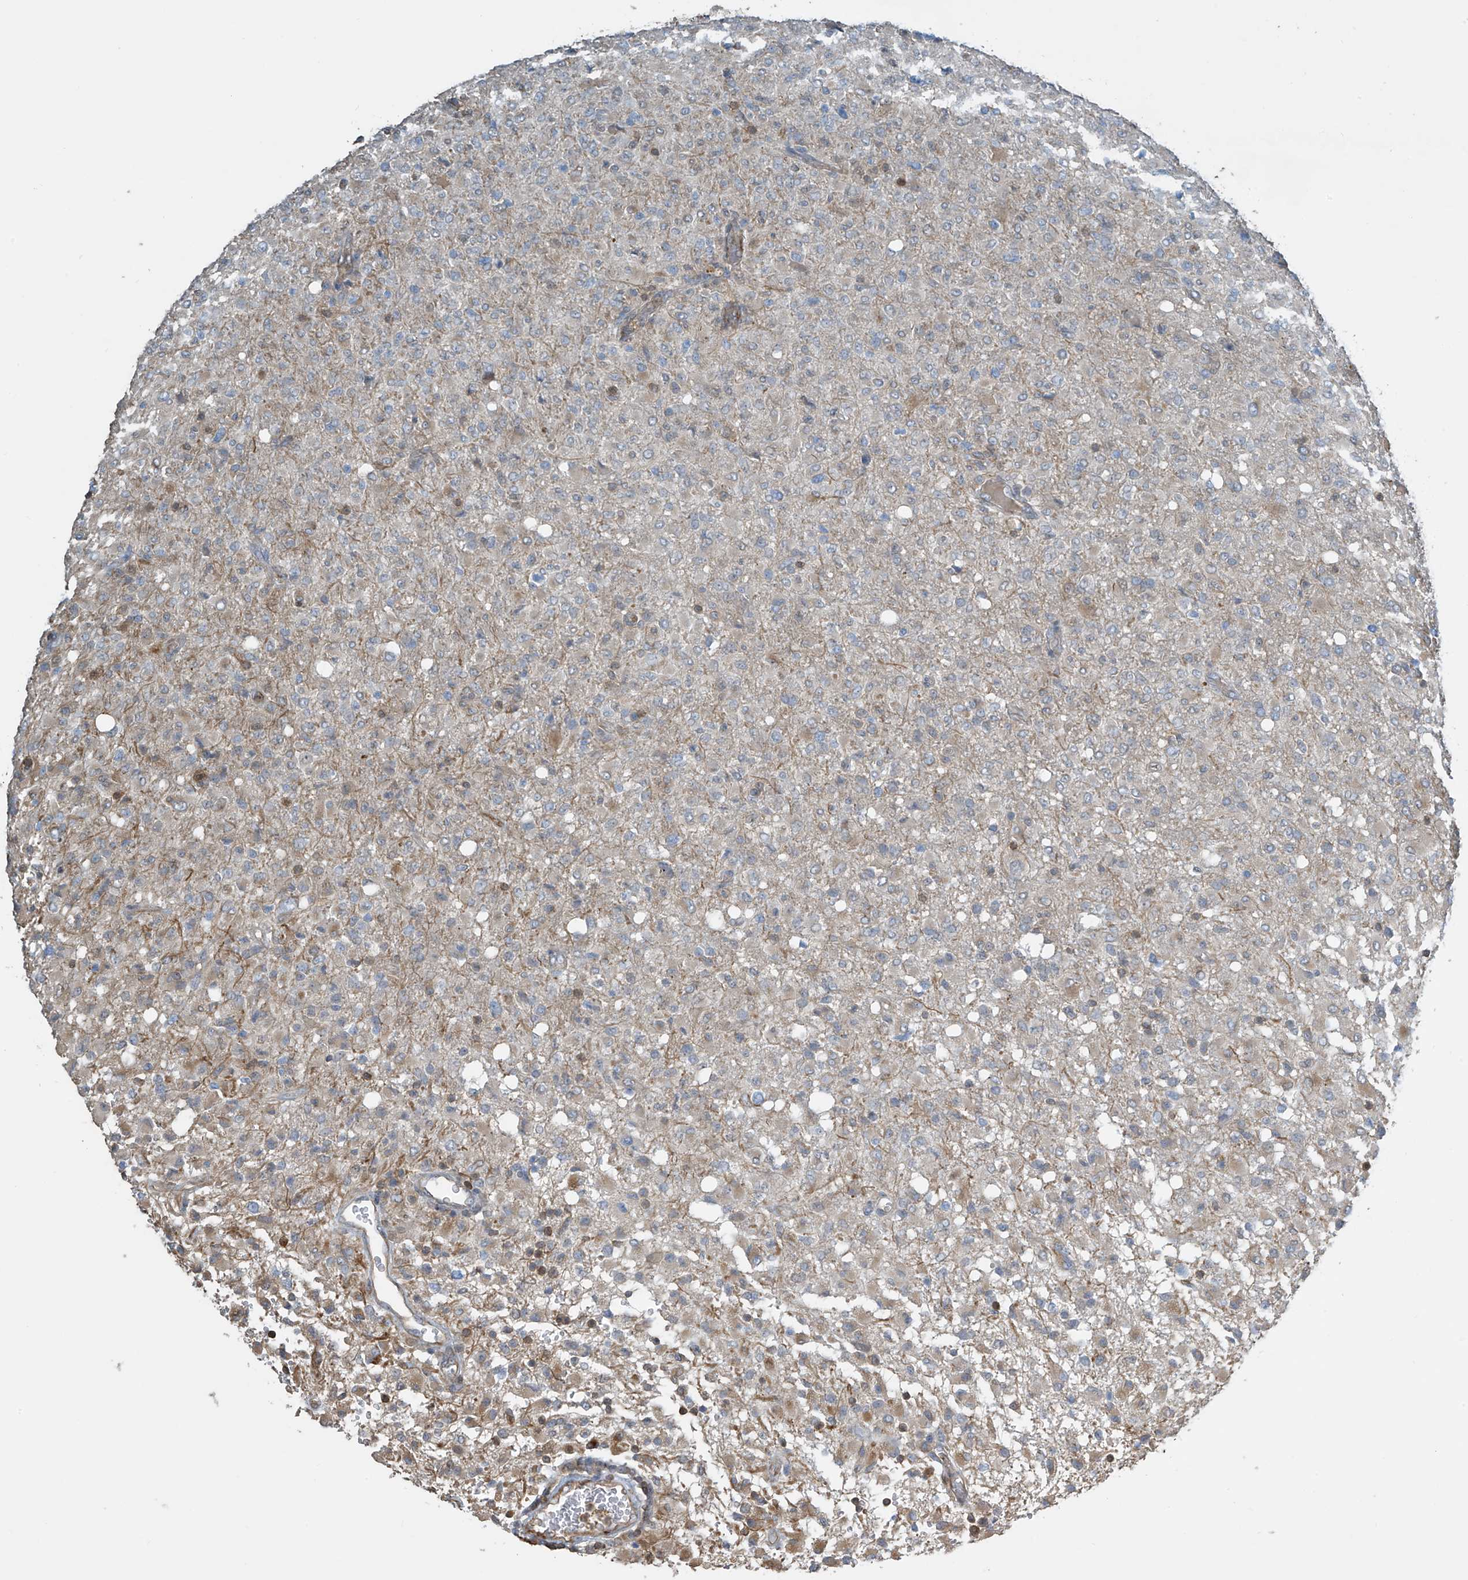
{"staining": {"intensity": "weak", "quantity": "<25%", "location": "cytoplasmic/membranous"}, "tissue": "glioma", "cell_type": "Tumor cells", "image_type": "cancer", "snomed": [{"axis": "morphology", "description": "Glioma, malignant, High grade"}, {"axis": "topography", "description": "Brain"}], "caption": "High magnification brightfield microscopy of malignant glioma (high-grade) stained with DAB (3,3'-diaminobenzidine) (brown) and counterstained with hematoxylin (blue): tumor cells show no significant positivity.", "gene": "SH3BGRL3", "patient": {"sex": "female", "age": 57}}